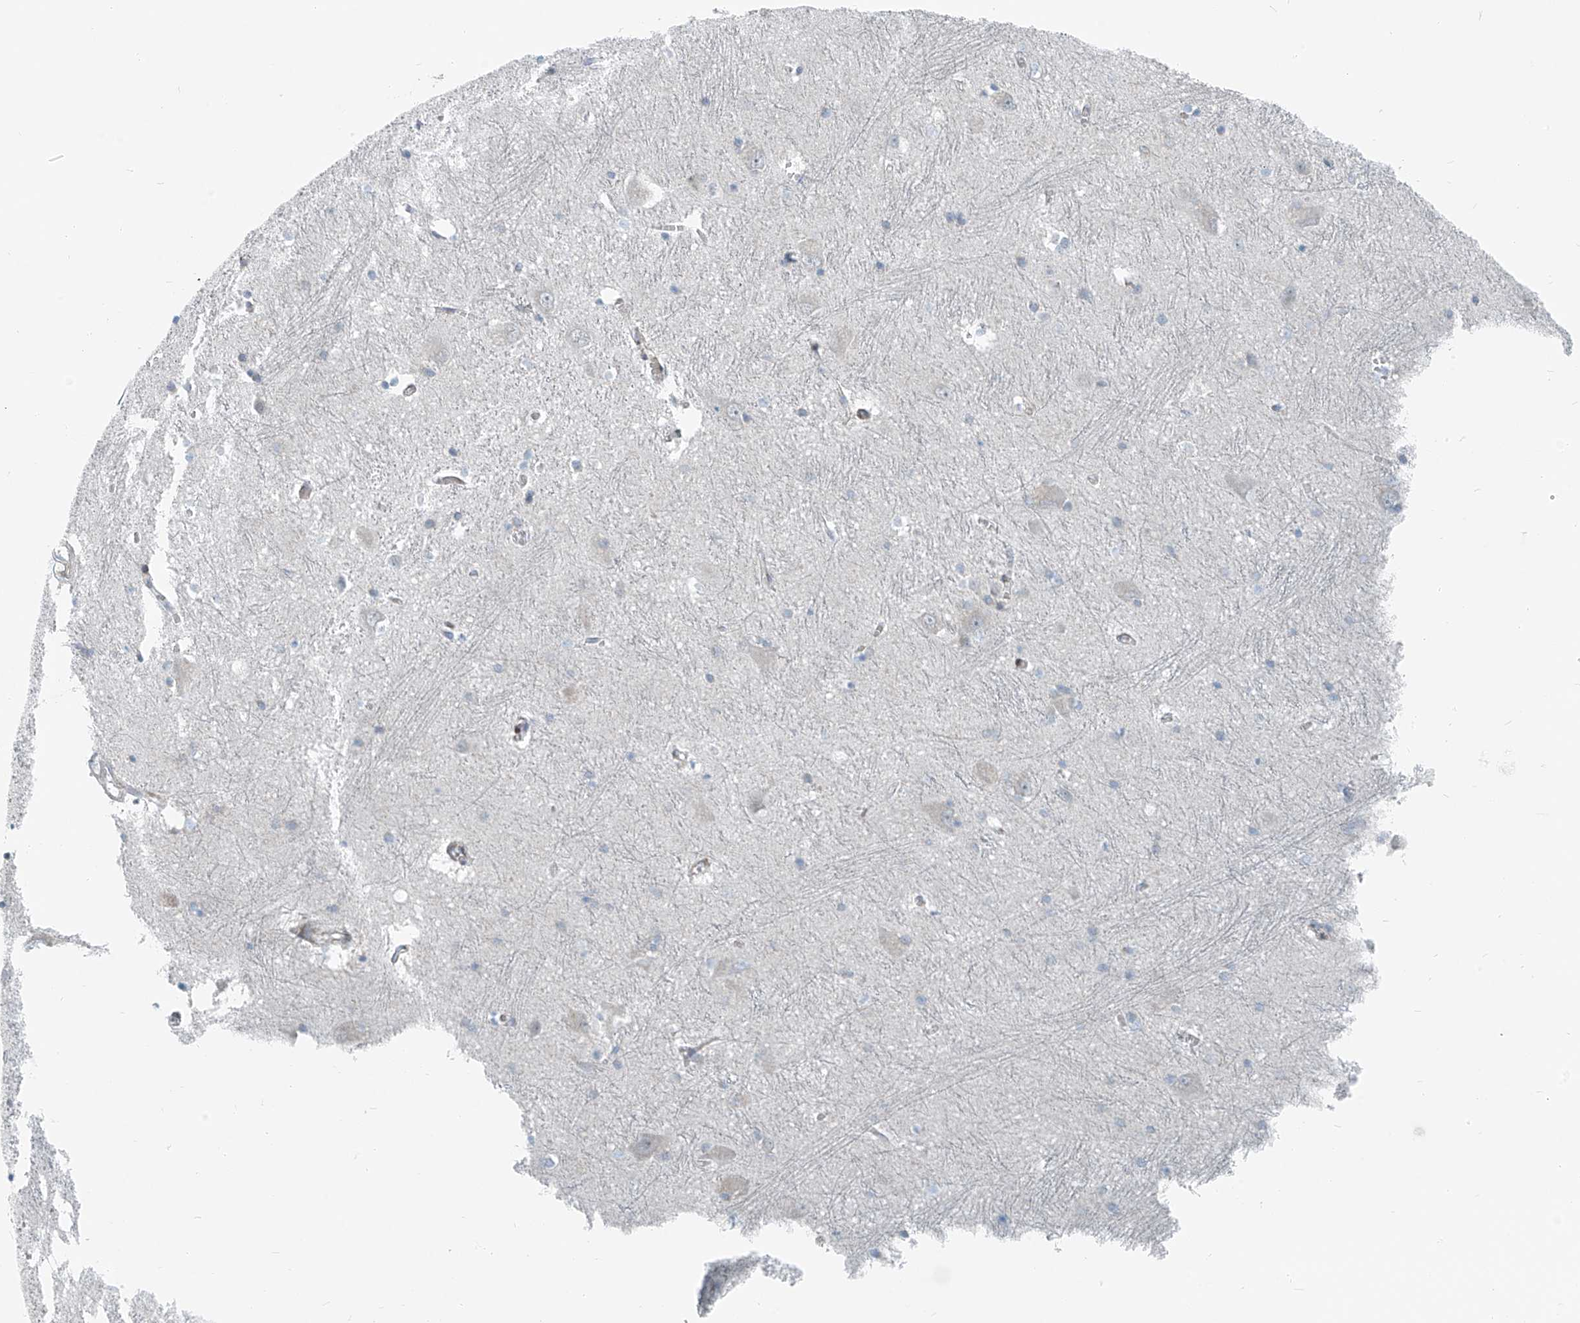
{"staining": {"intensity": "negative", "quantity": "none", "location": "none"}, "tissue": "caudate", "cell_type": "Glial cells", "image_type": "normal", "snomed": [{"axis": "morphology", "description": "Normal tissue, NOS"}, {"axis": "topography", "description": "Lateral ventricle wall"}], "caption": "Immunohistochemistry (IHC) photomicrograph of benign human caudate stained for a protein (brown), which demonstrates no expression in glial cells.", "gene": "HIC2", "patient": {"sex": "male", "age": 37}}